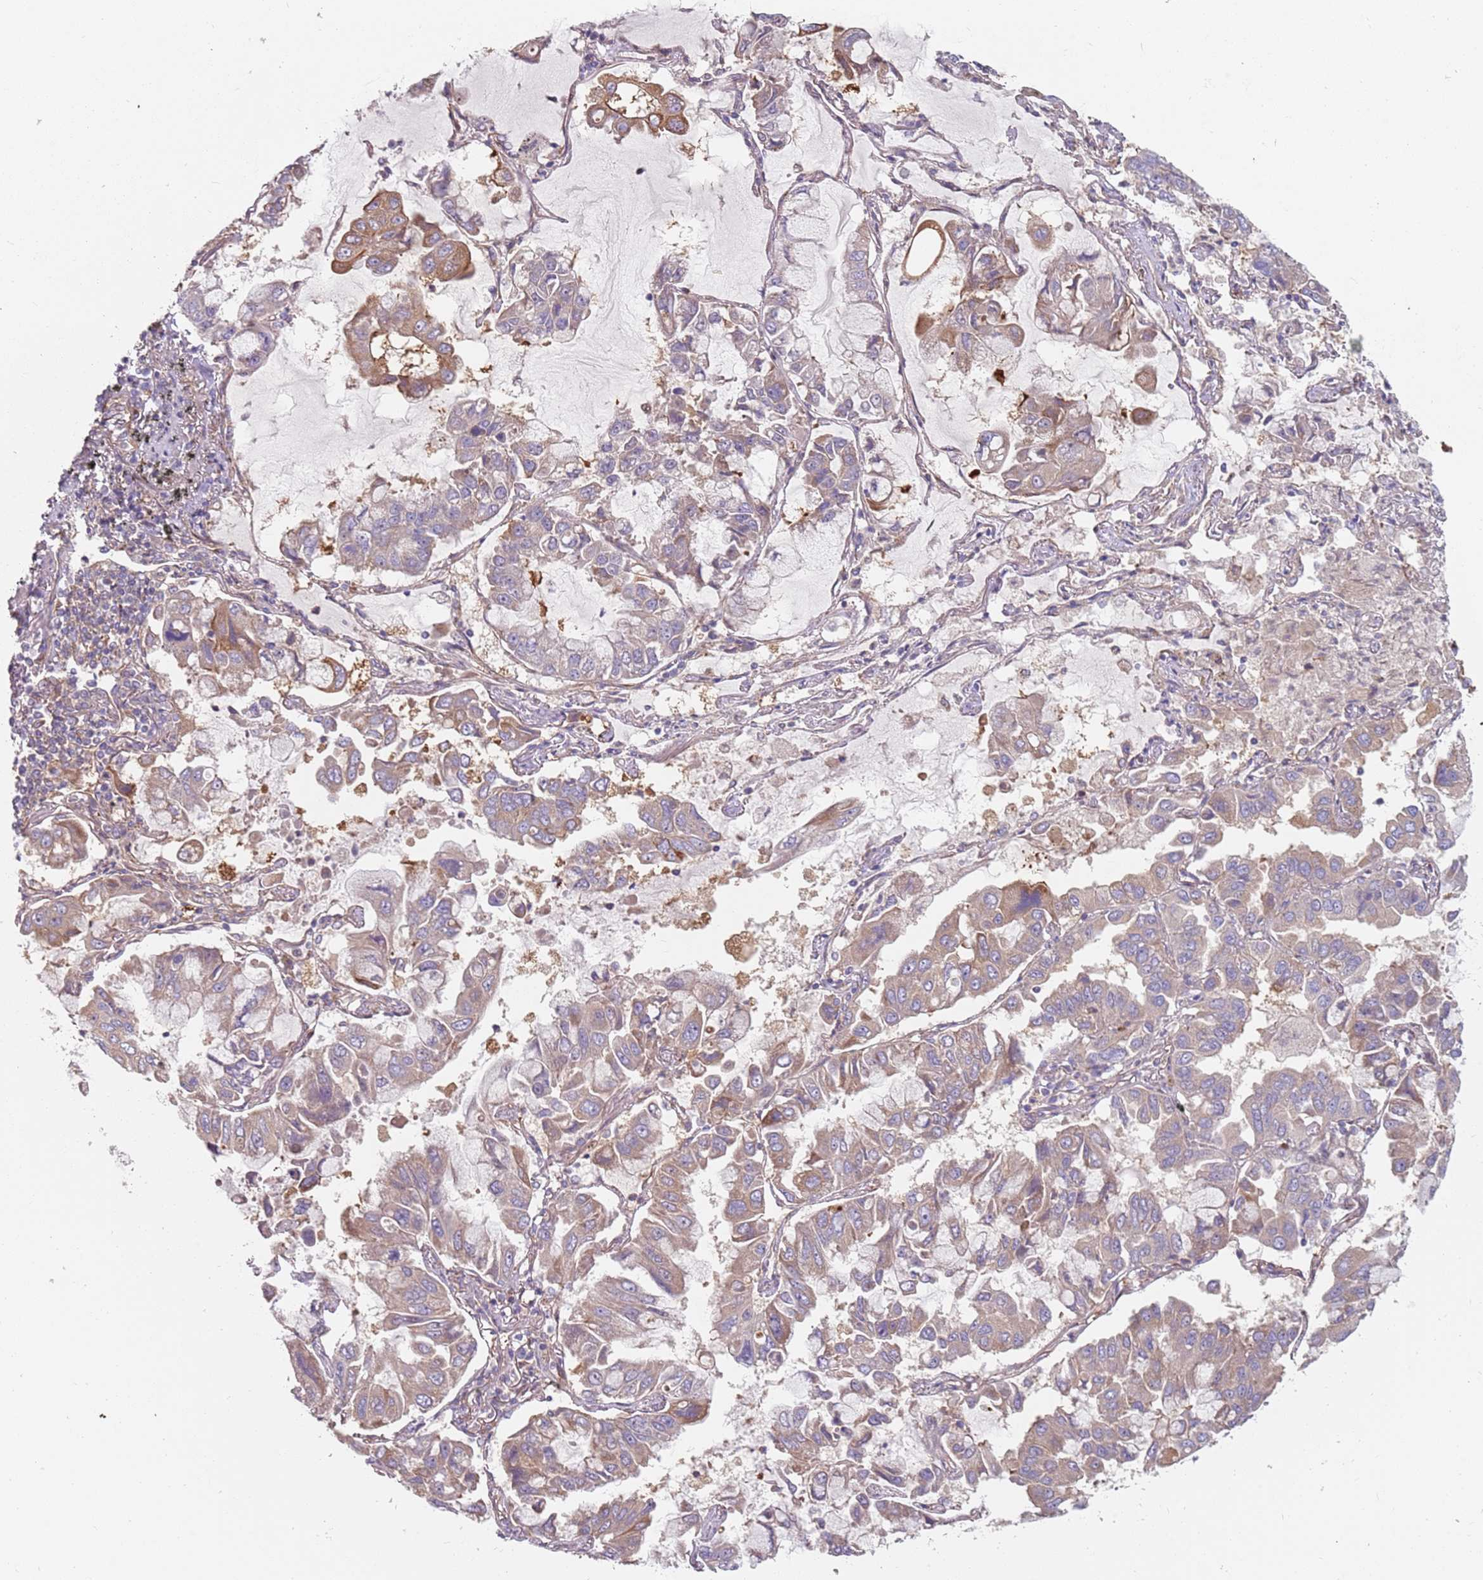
{"staining": {"intensity": "moderate", "quantity": "<25%", "location": "cytoplasmic/membranous"}, "tissue": "lung cancer", "cell_type": "Tumor cells", "image_type": "cancer", "snomed": [{"axis": "morphology", "description": "Adenocarcinoma, NOS"}, {"axis": "topography", "description": "Lung"}], "caption": "Immunohistochemistry micrograph of human adenocarcinoma (lung) stained for a protein (brown), which exhibits low levels of moderate cytoplasmic/membranous expression in approximately <25% of tumor cells.", "gene": "SPDL1", "patient": {"sex": "male", "age": 64}}